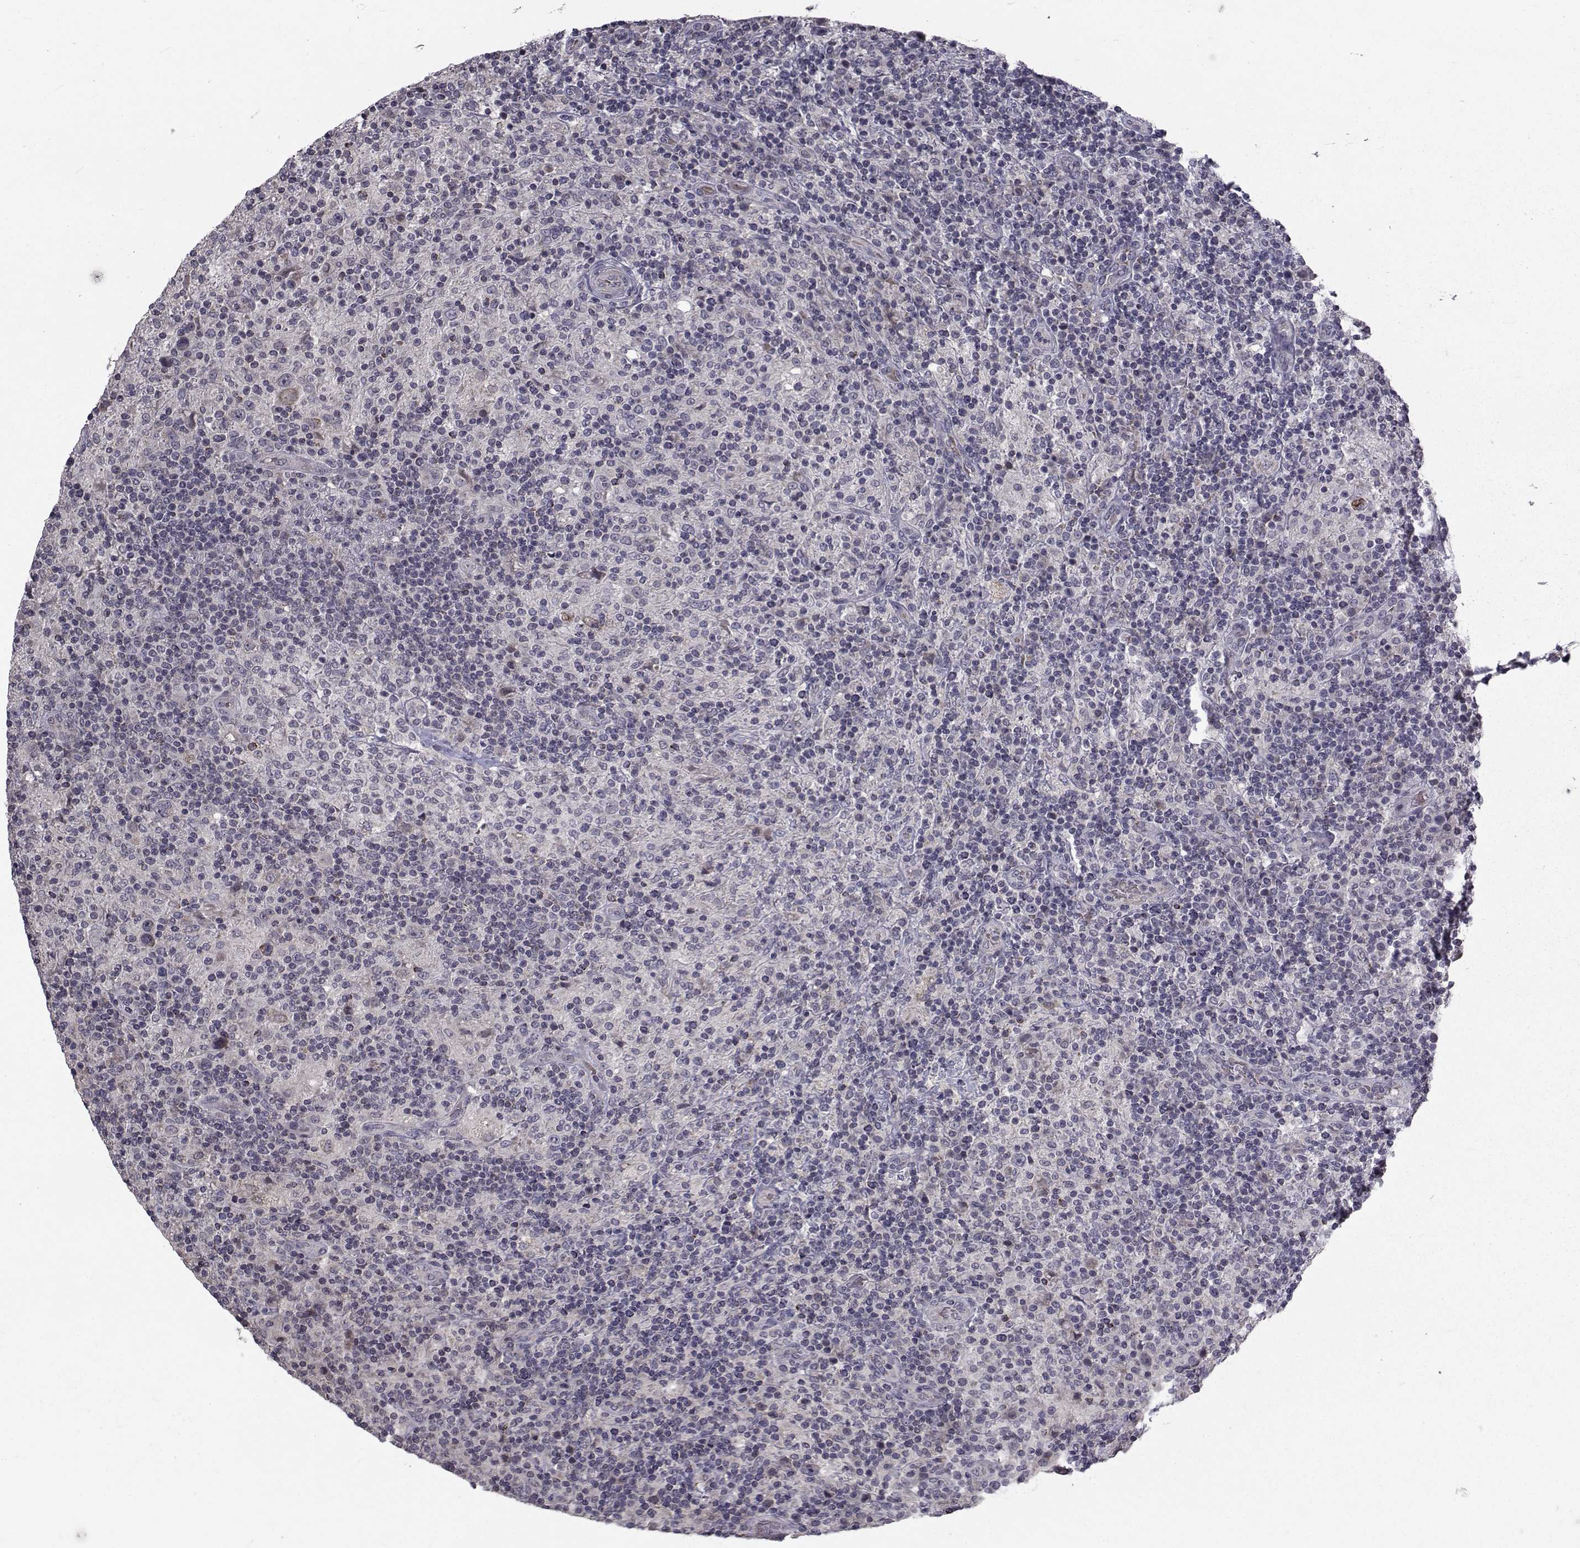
{"staining": {"intensity": "negative", "quantity": "none", "location": "none"}, "tissue": "lymphoma", "cell_type": "Tumor cells", "image_type": "cancer", "snomed": [{"axis": "morphology", "description": "Hodgkin's disease, NOS"}, {"axis": "topography", "description": "Lymph node"}], "caption": "High power microscopy histopathology image of an IHC photomicrograph of lymphoma, revealing no significant staining in tumor cells.", "gene": "FDXR", "patient": {"sex": "male", "age": 70}}